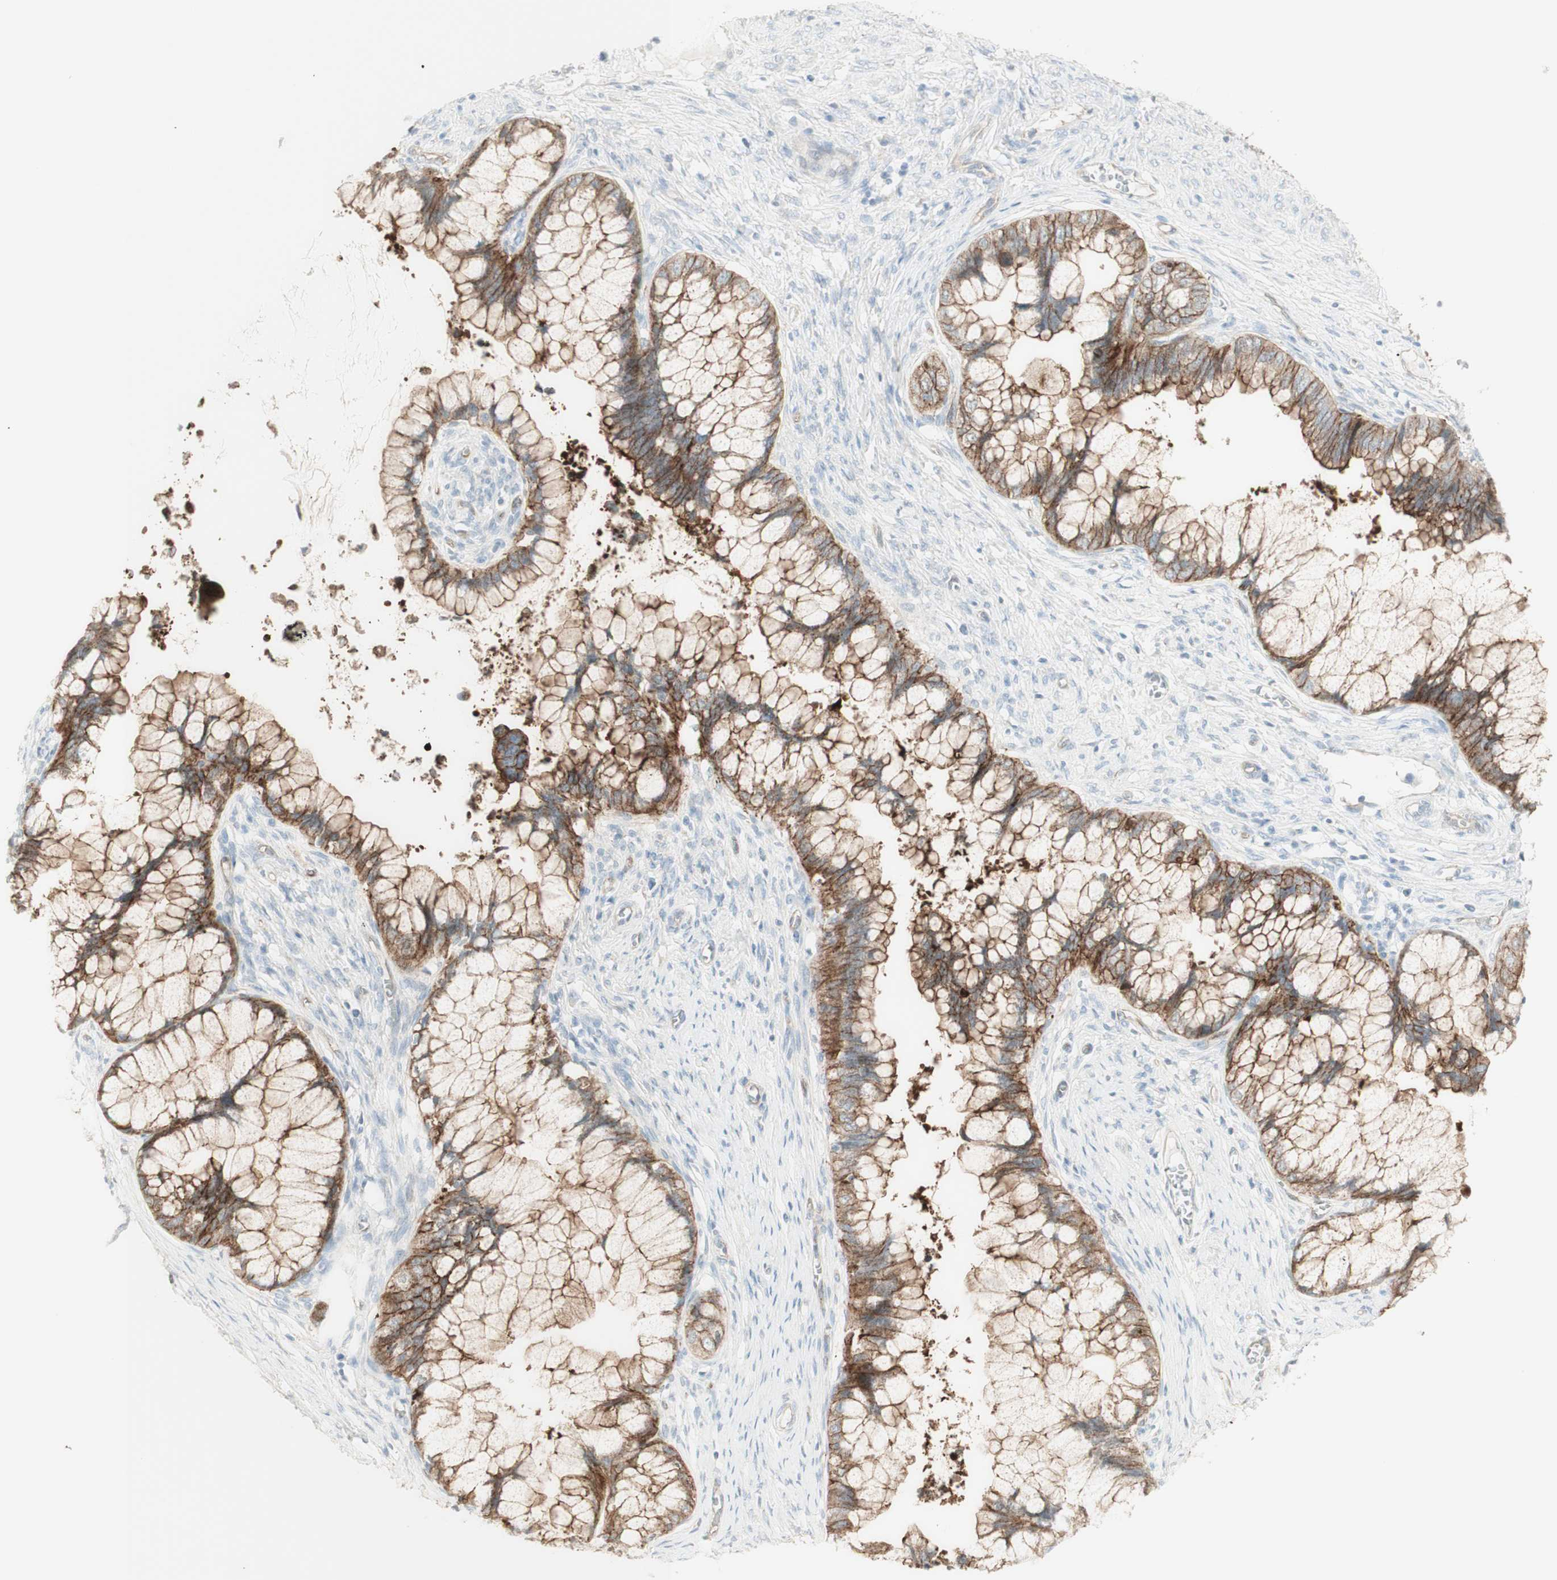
{"staining": {"intensity": "moderate", "quantity": "25%-75%", "location": "cytoplasmic/membranous"}, "tissue": "cervical cancer", "cell_type": "Tumor cells", "image_type": "cancer", "snomed": [{"axis": "morphology", "description": "Adenocarcinoma, NOS"}, {"axis": "topography", "description": "Cervix"}], "caption": "A brown stain highlights moderate cytoplasmic/membranous expression of a protein in human cervical adenocarcinoma tumor cells.", "gene": "MYO6", "patient": {"sex": "female", "age": 44}}